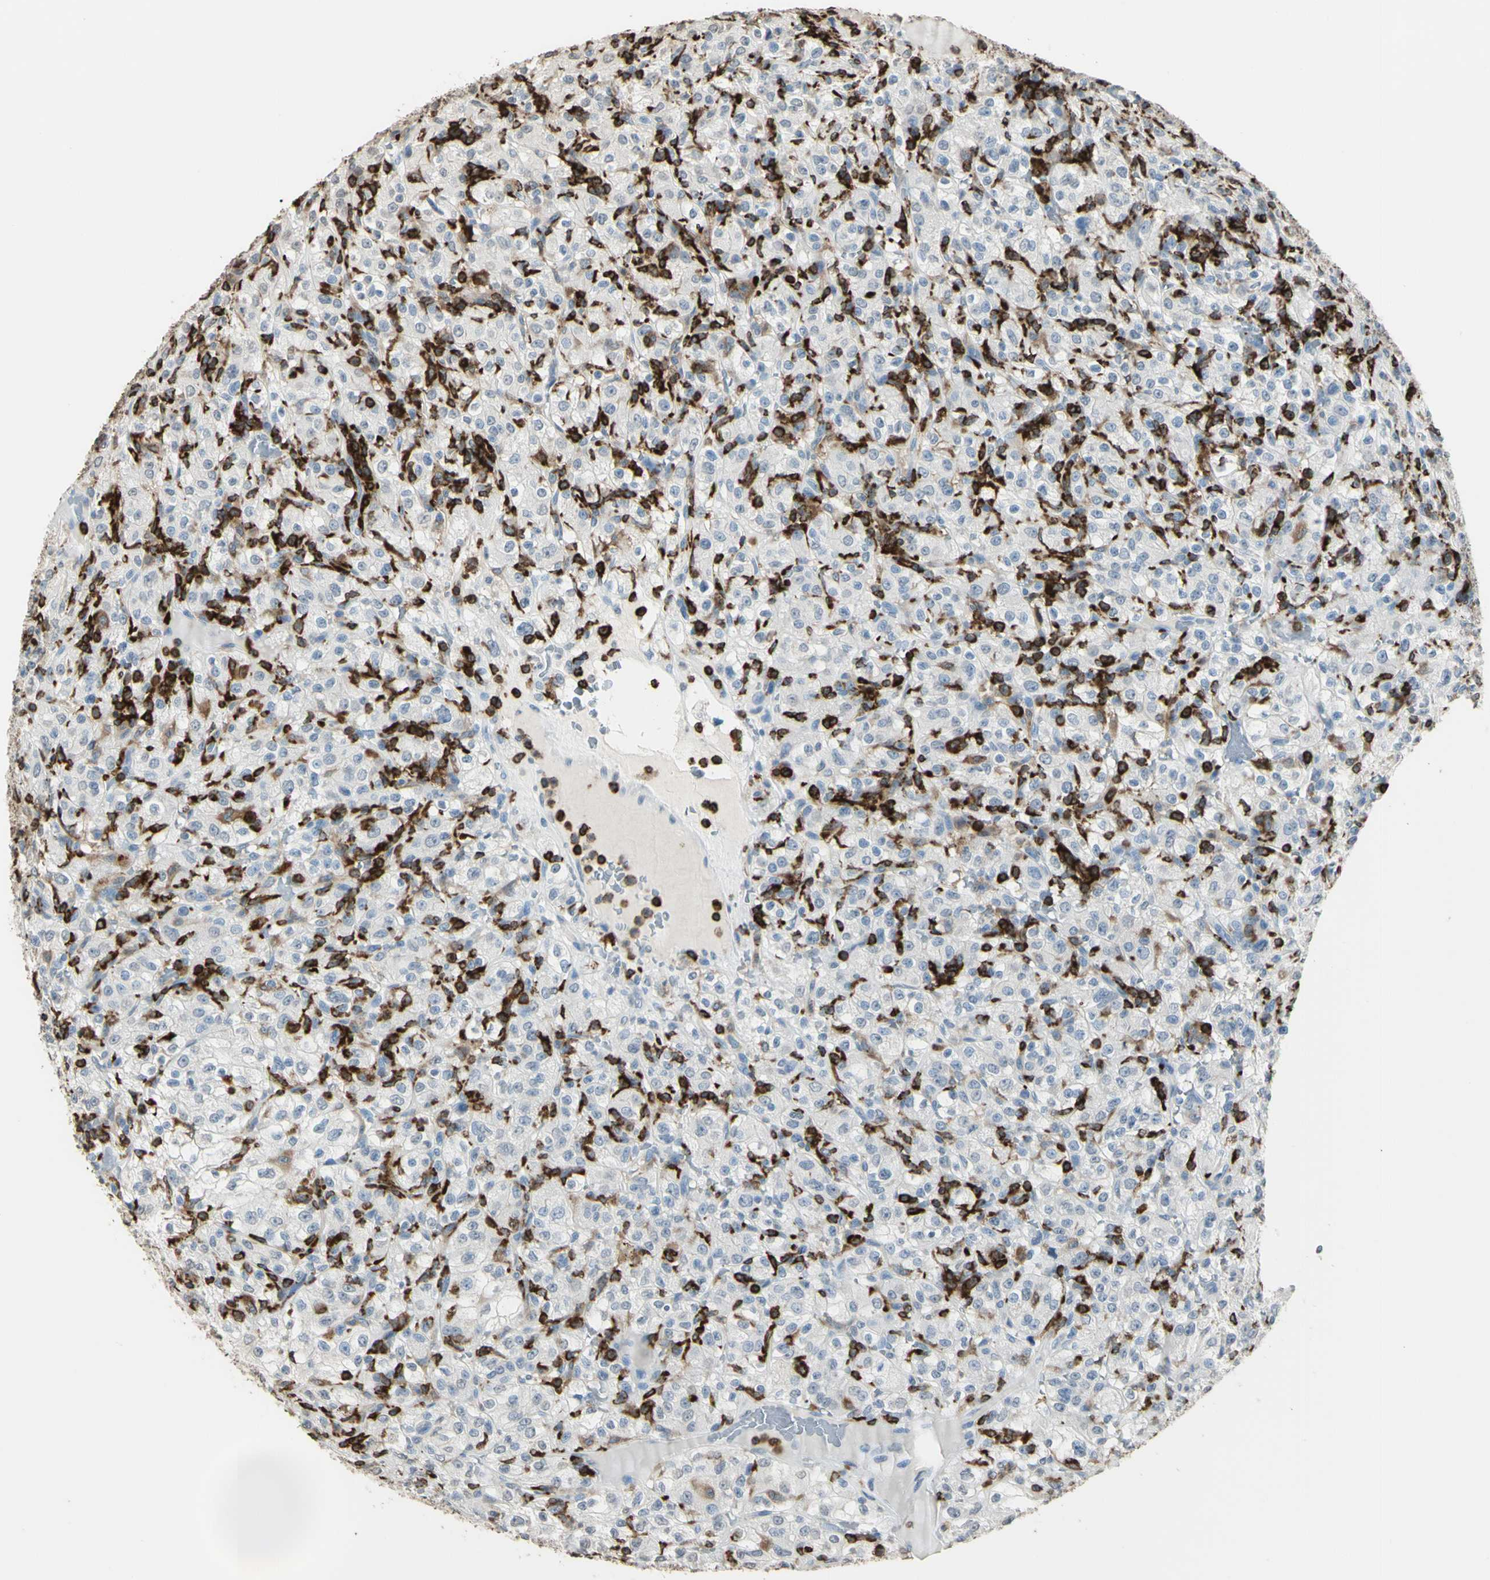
{"staining": {"intensity": "negative", "quantity": "none", "location": "none"}, "tissue": "renal cancer", "cell_type": "Tumor cells", "image_type": "cancer", "snomed": [{"axis": "morphology", "description": "Normal tissue, NOS"}, {"axis": "morphology", "description": "Adenocarcinoma, NOS"}, {"axis": "topography", "description": "Kidney"}], "caption": "Immunohistochemical staining of human renal cancer (adenocarcinoma) demonstrates no significant staining in tumor cells.", "gene": "PSTPIP1", "patient": {"sex": "female", "age": 72}}